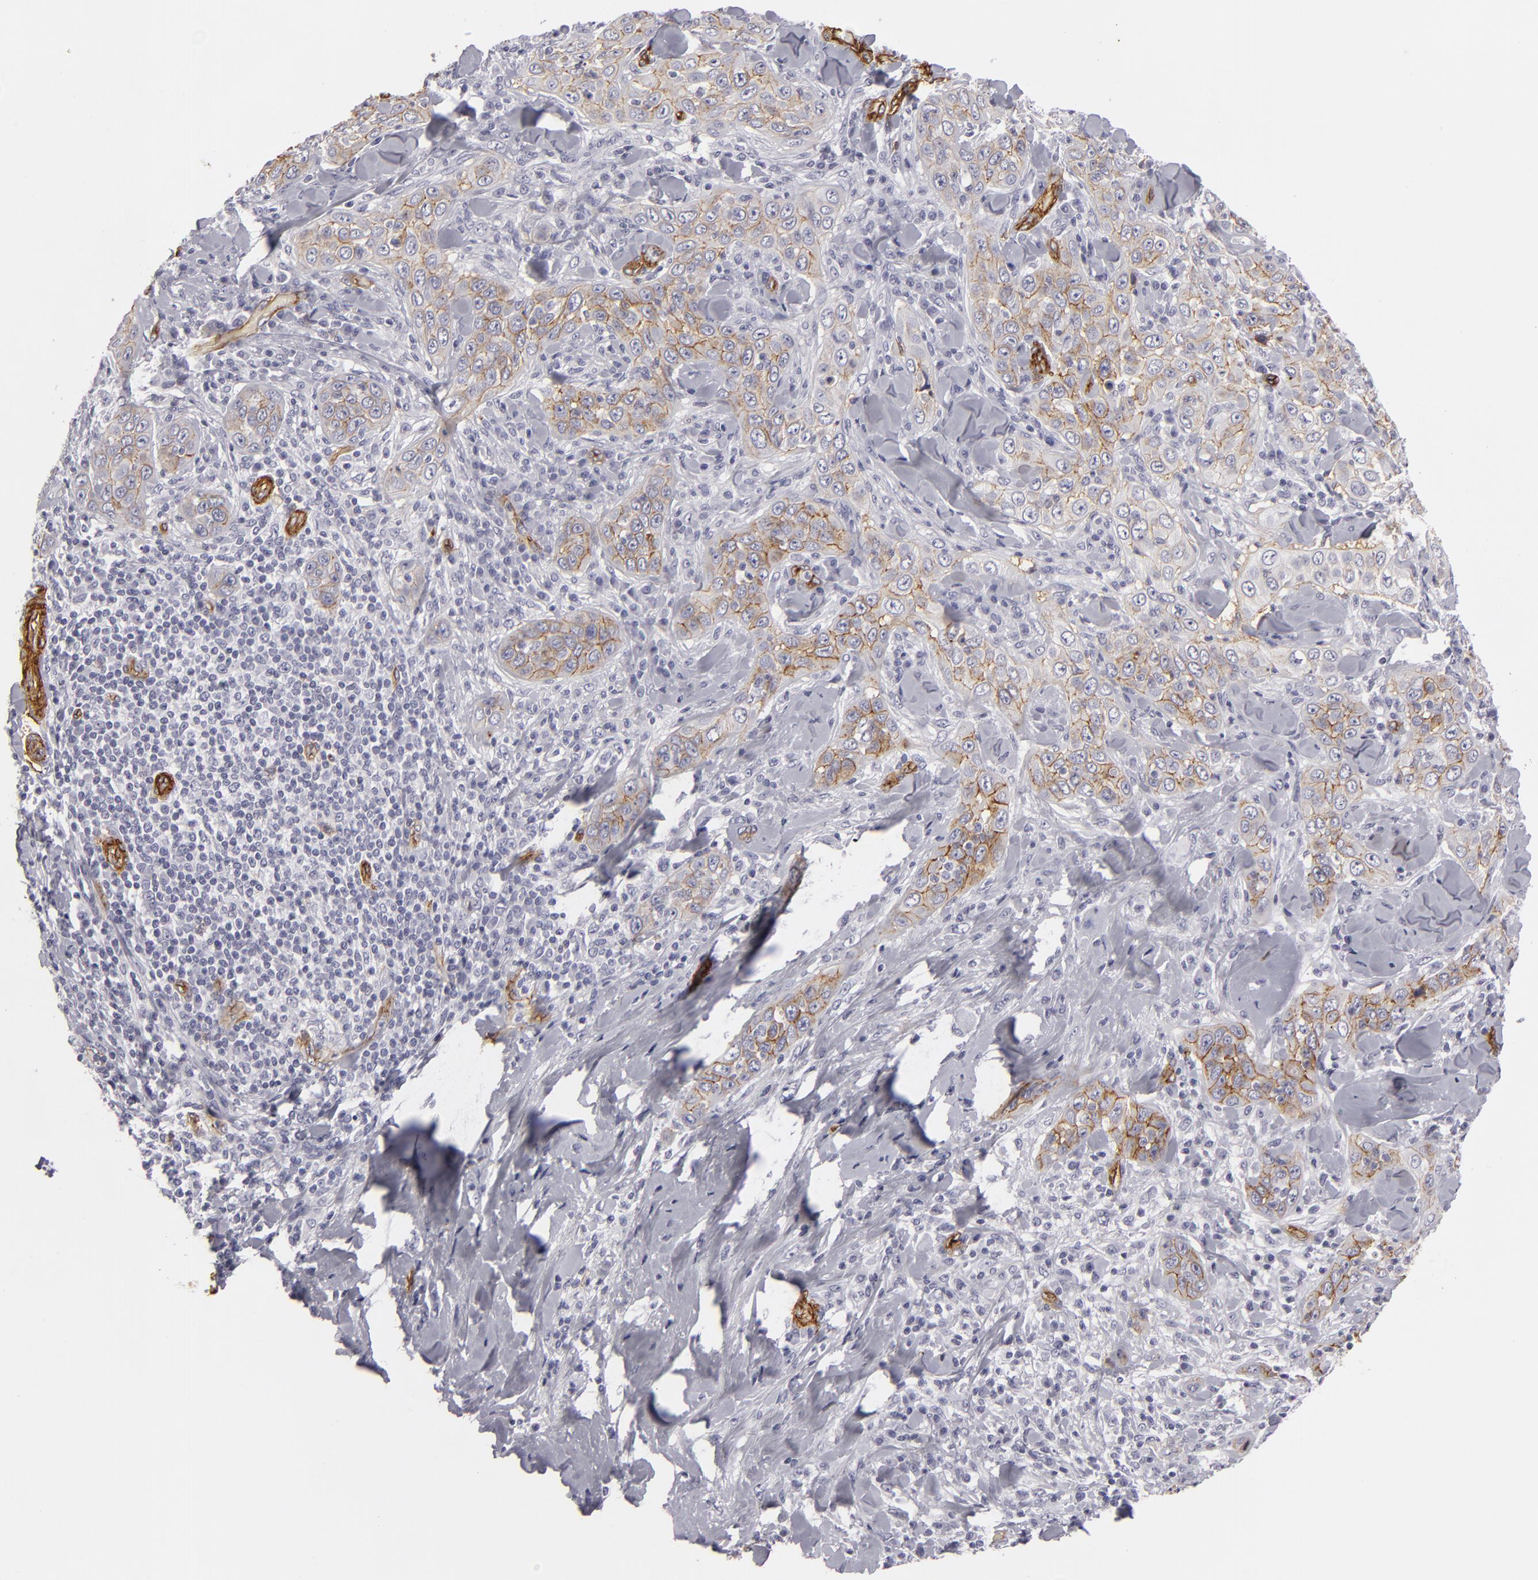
{"staining": {"intensity": "moderate", "quantity": "25%-75%", "location": "cytoplasmic/membranous"}, "tissue": "skin cancer", "cell_type": "Tumor cells", "image_type": "cancer", "snomed": [{"axis": "morphology", "description": "Squamous cell carcinoma, NOS"}, {"axis": "topography", "description": "Skin"}], "caption": "This is a photomicrograph of immunohistochemistry staining of skin cancer (squamous cell carcinoma), which shows moderate positivity in the cytoplasmic/membranous of tumor cells.", "gene": "MCAM", "patient": {"sex": "male", "age": 84}}